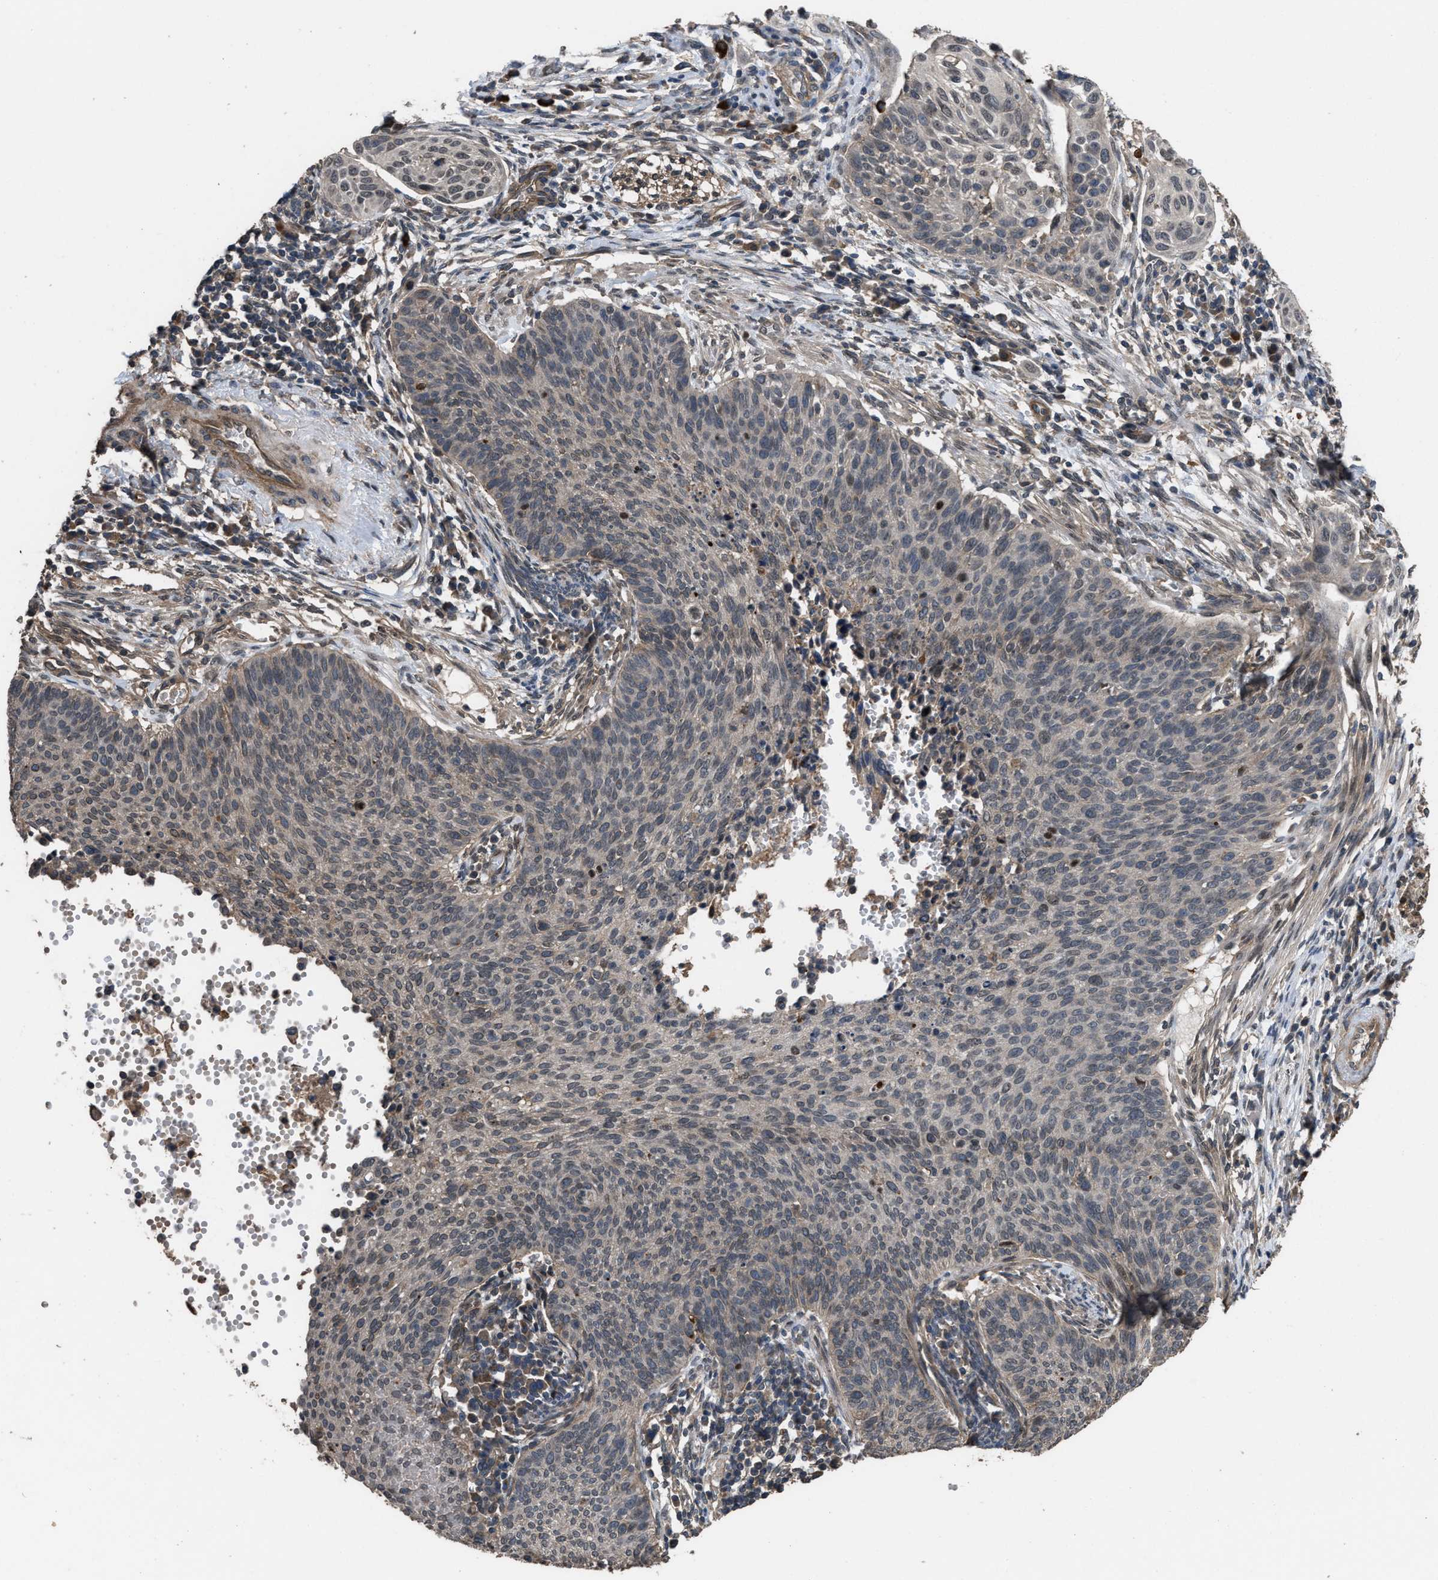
{"staining": {"intensity": "weak", "quantity": "<25%", "location": "cytoplasmic/membranous"}, "tissue": "cervical cancer", "cell_type": "Tumor cells", "image_type": "cancer", "snomed": [{"axis": "morphology", "description": "Squamous cell carcinoma, NOS"}, {"axis": "topography", "description": "Cervix"}], "caption": "Tumor cells show no significant expression in cervical squamous cell carcinoma.", "gene": "UTRN", "patient": {"sex": "female", "age": 70}}